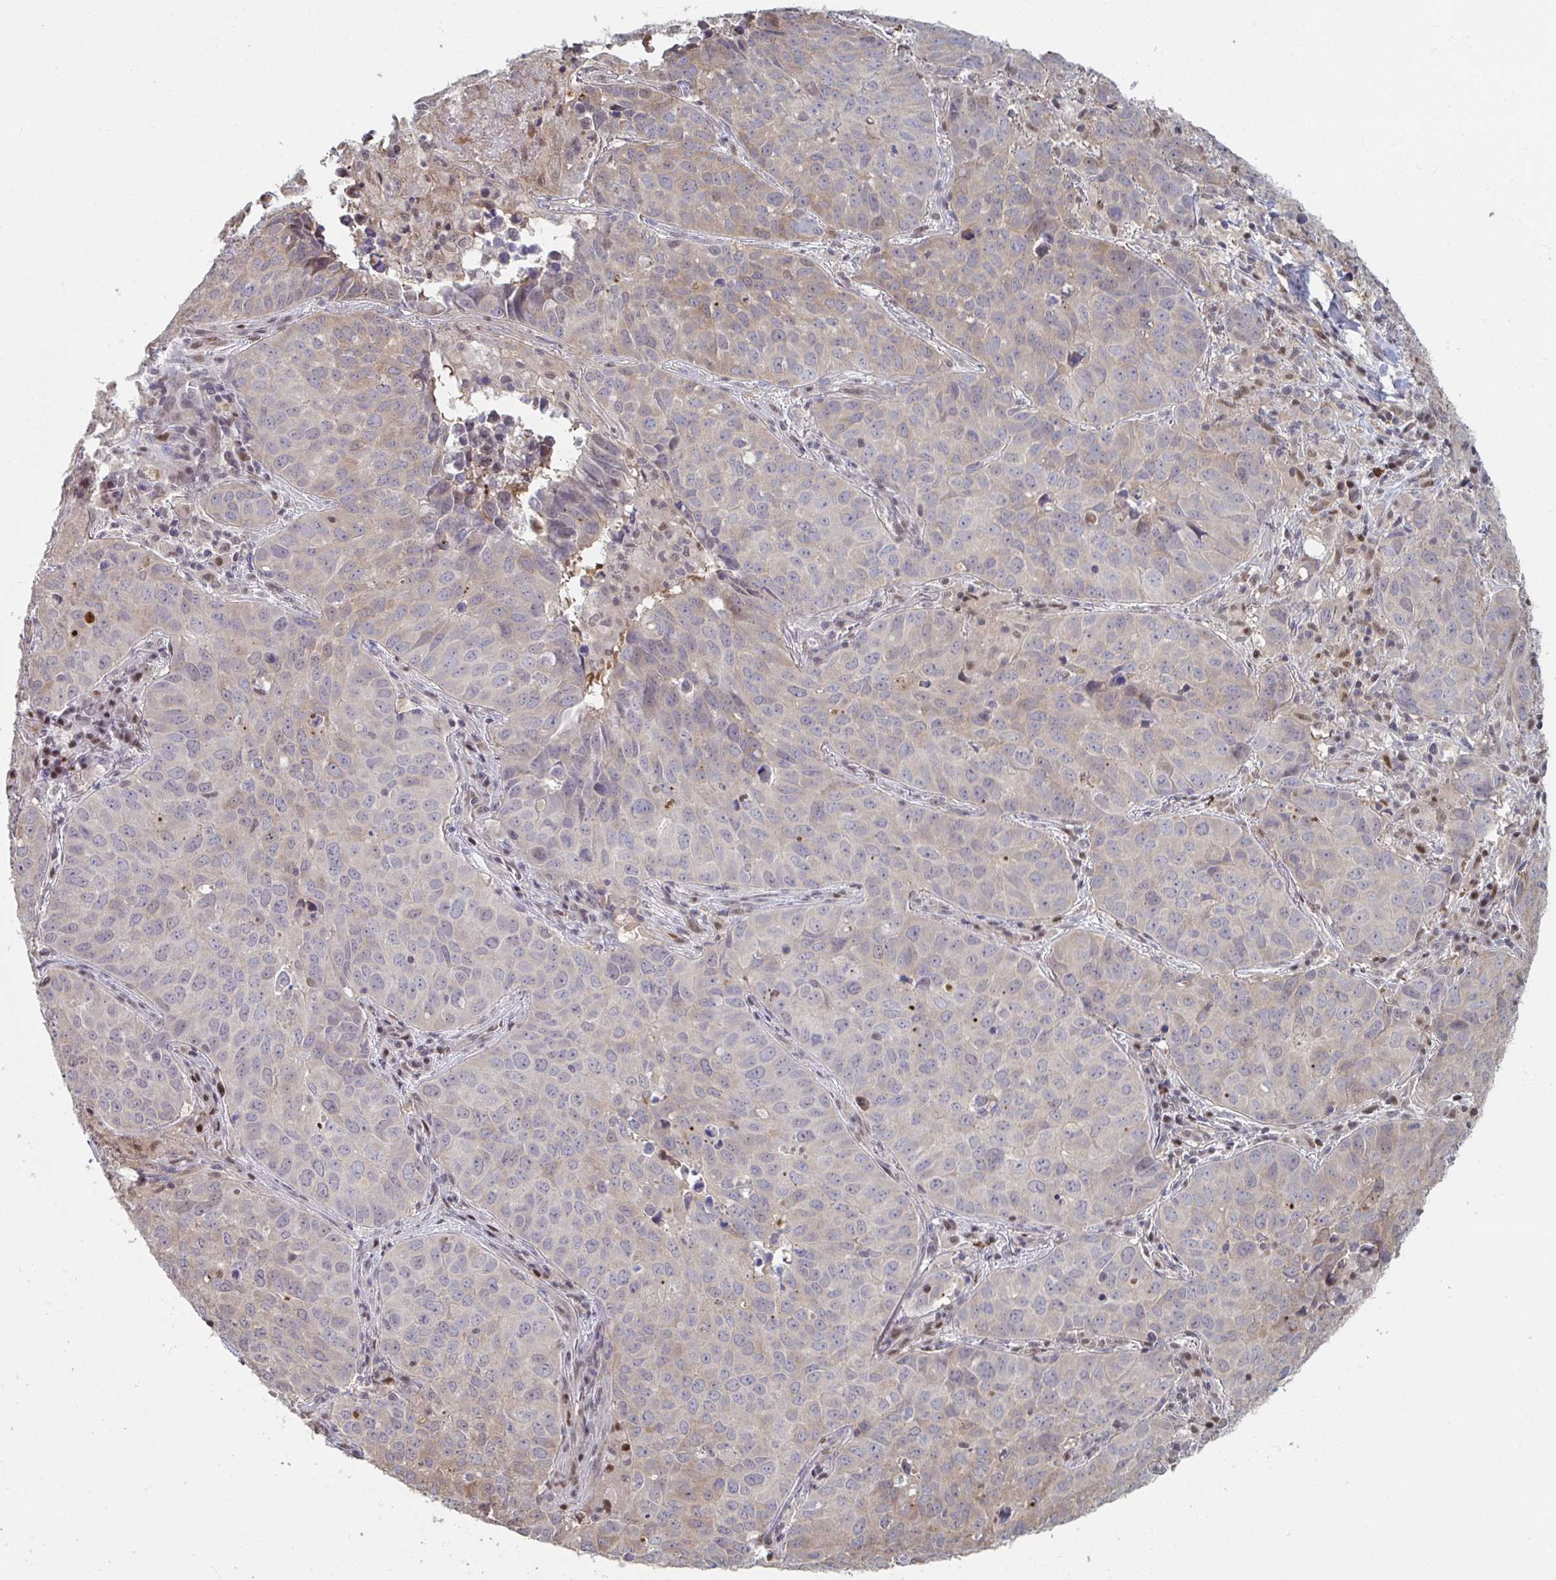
{"staining": {"intensity": "weak", "quantity": "<25%", "location": "cytoplasmic/membranous"}, "tissue": "lung cancer", "cell_type": "Tumor cells", "image_type": "cancer", "snomed": [{"axis": "morphology", "description": "Adenocarcinoma, NOS"}, {"axis": "topography", "description": "Lung"}], "caption": "Photomicrograph shows no protein staining in tumor cells of adenocarcinoma (lung) tissue. (IHC, brightfield microscopy, high magnification).", "gene": "ACD", "patient": {"sex": "female", "age": 50}}